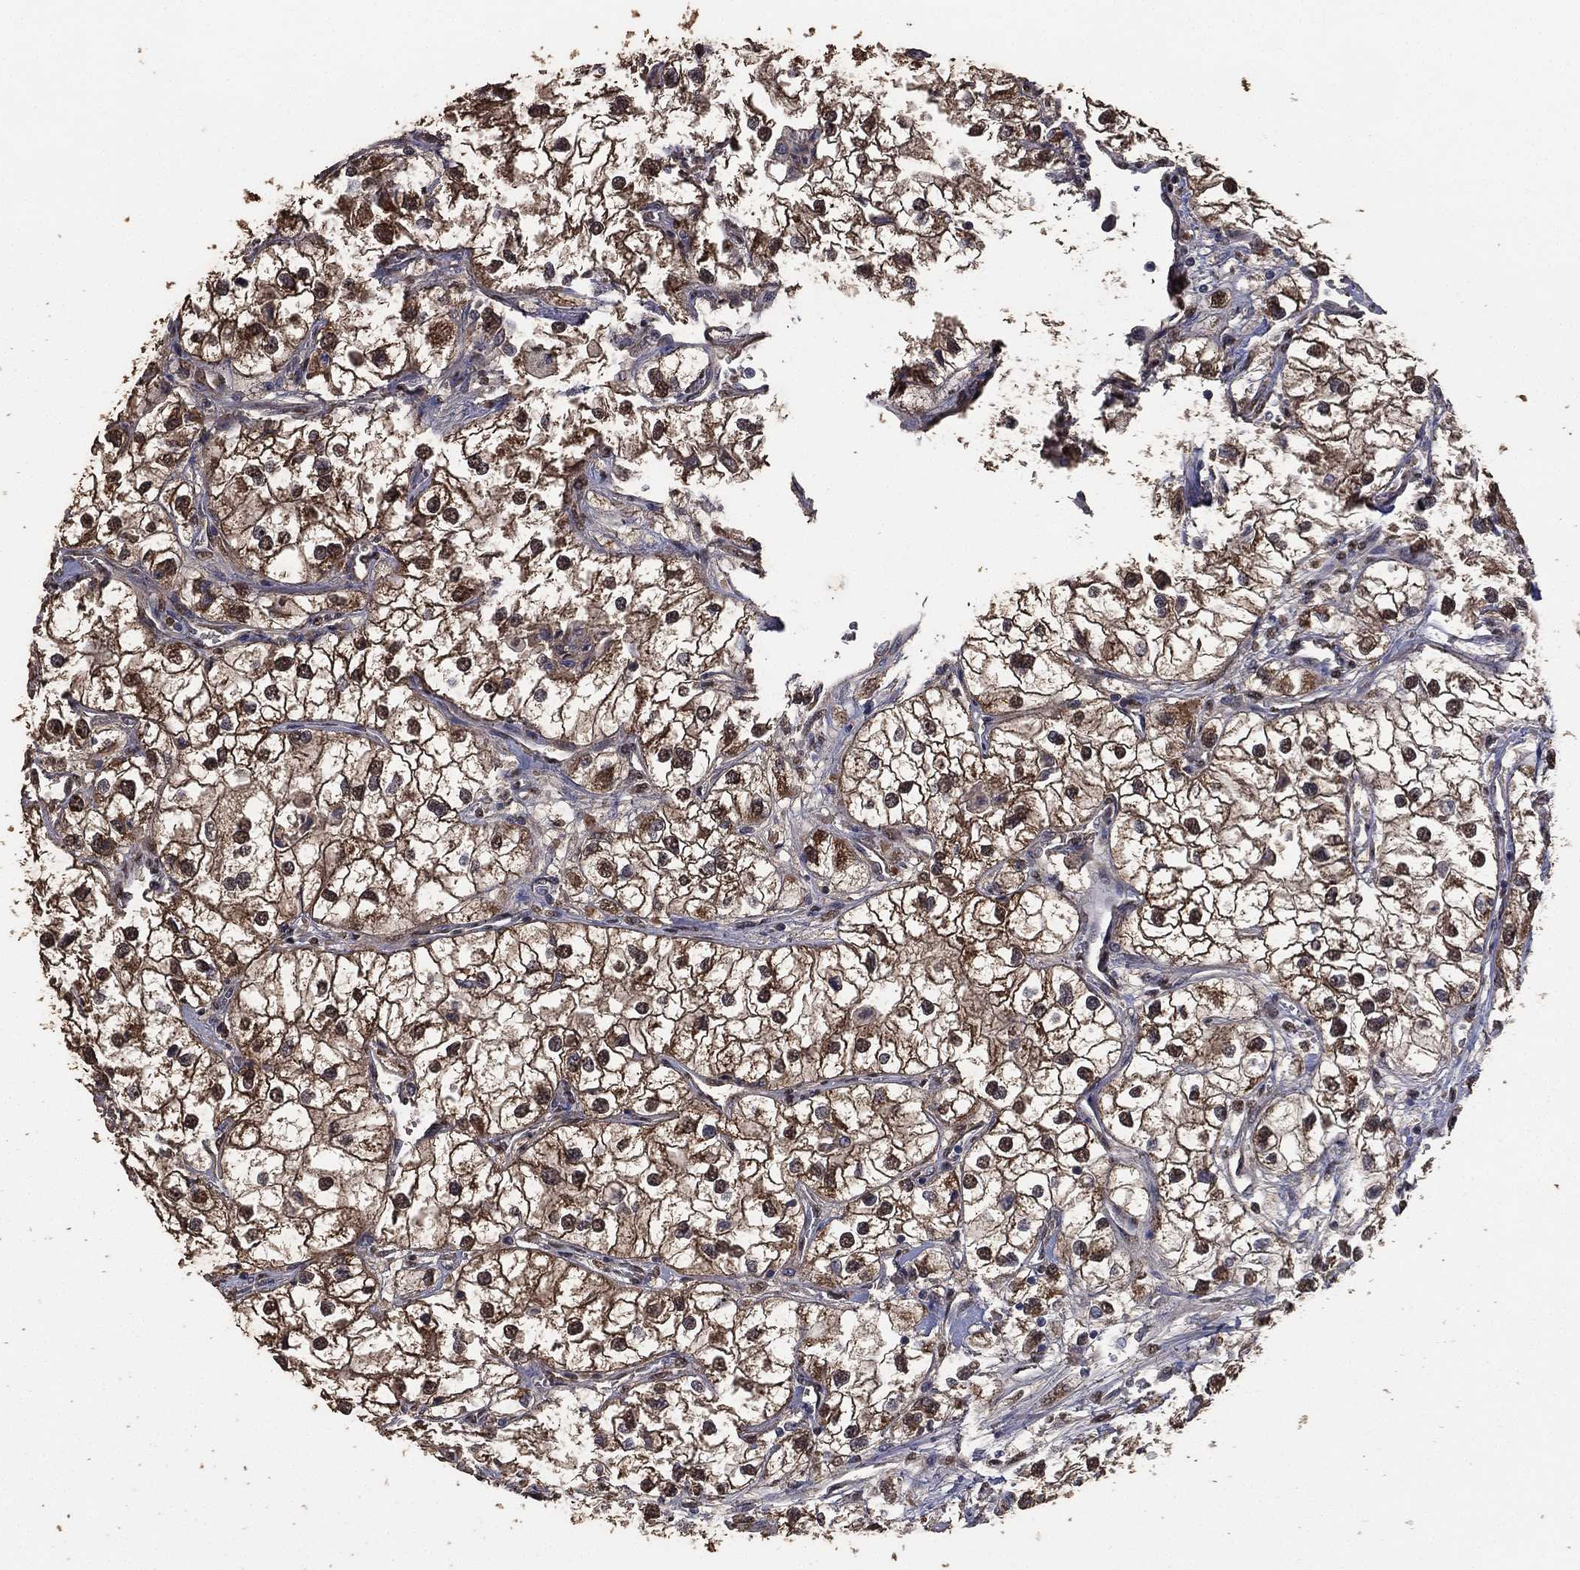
{"staining": {"intensity": "strong", "quantity": "<25%", "location": "cytoplasmic/membranous,nuclear"}, "tissue": "renal cancer", "cell_type": "Tumor cells", "image_type": "cancer", "snomed": [{"axis": "morphology", "description": "Adenocarcinoma, NOS"}, {"axis": "topography", "description": "Kidney"}], "caption": "Adenocarcinoma (renal) stained for a protein shows strong cytoplasmic/membranous and nuclear positivity in tumor cells.", "gene": "ALDH7A1", "patient": {"sex": "male", "age": 59}}